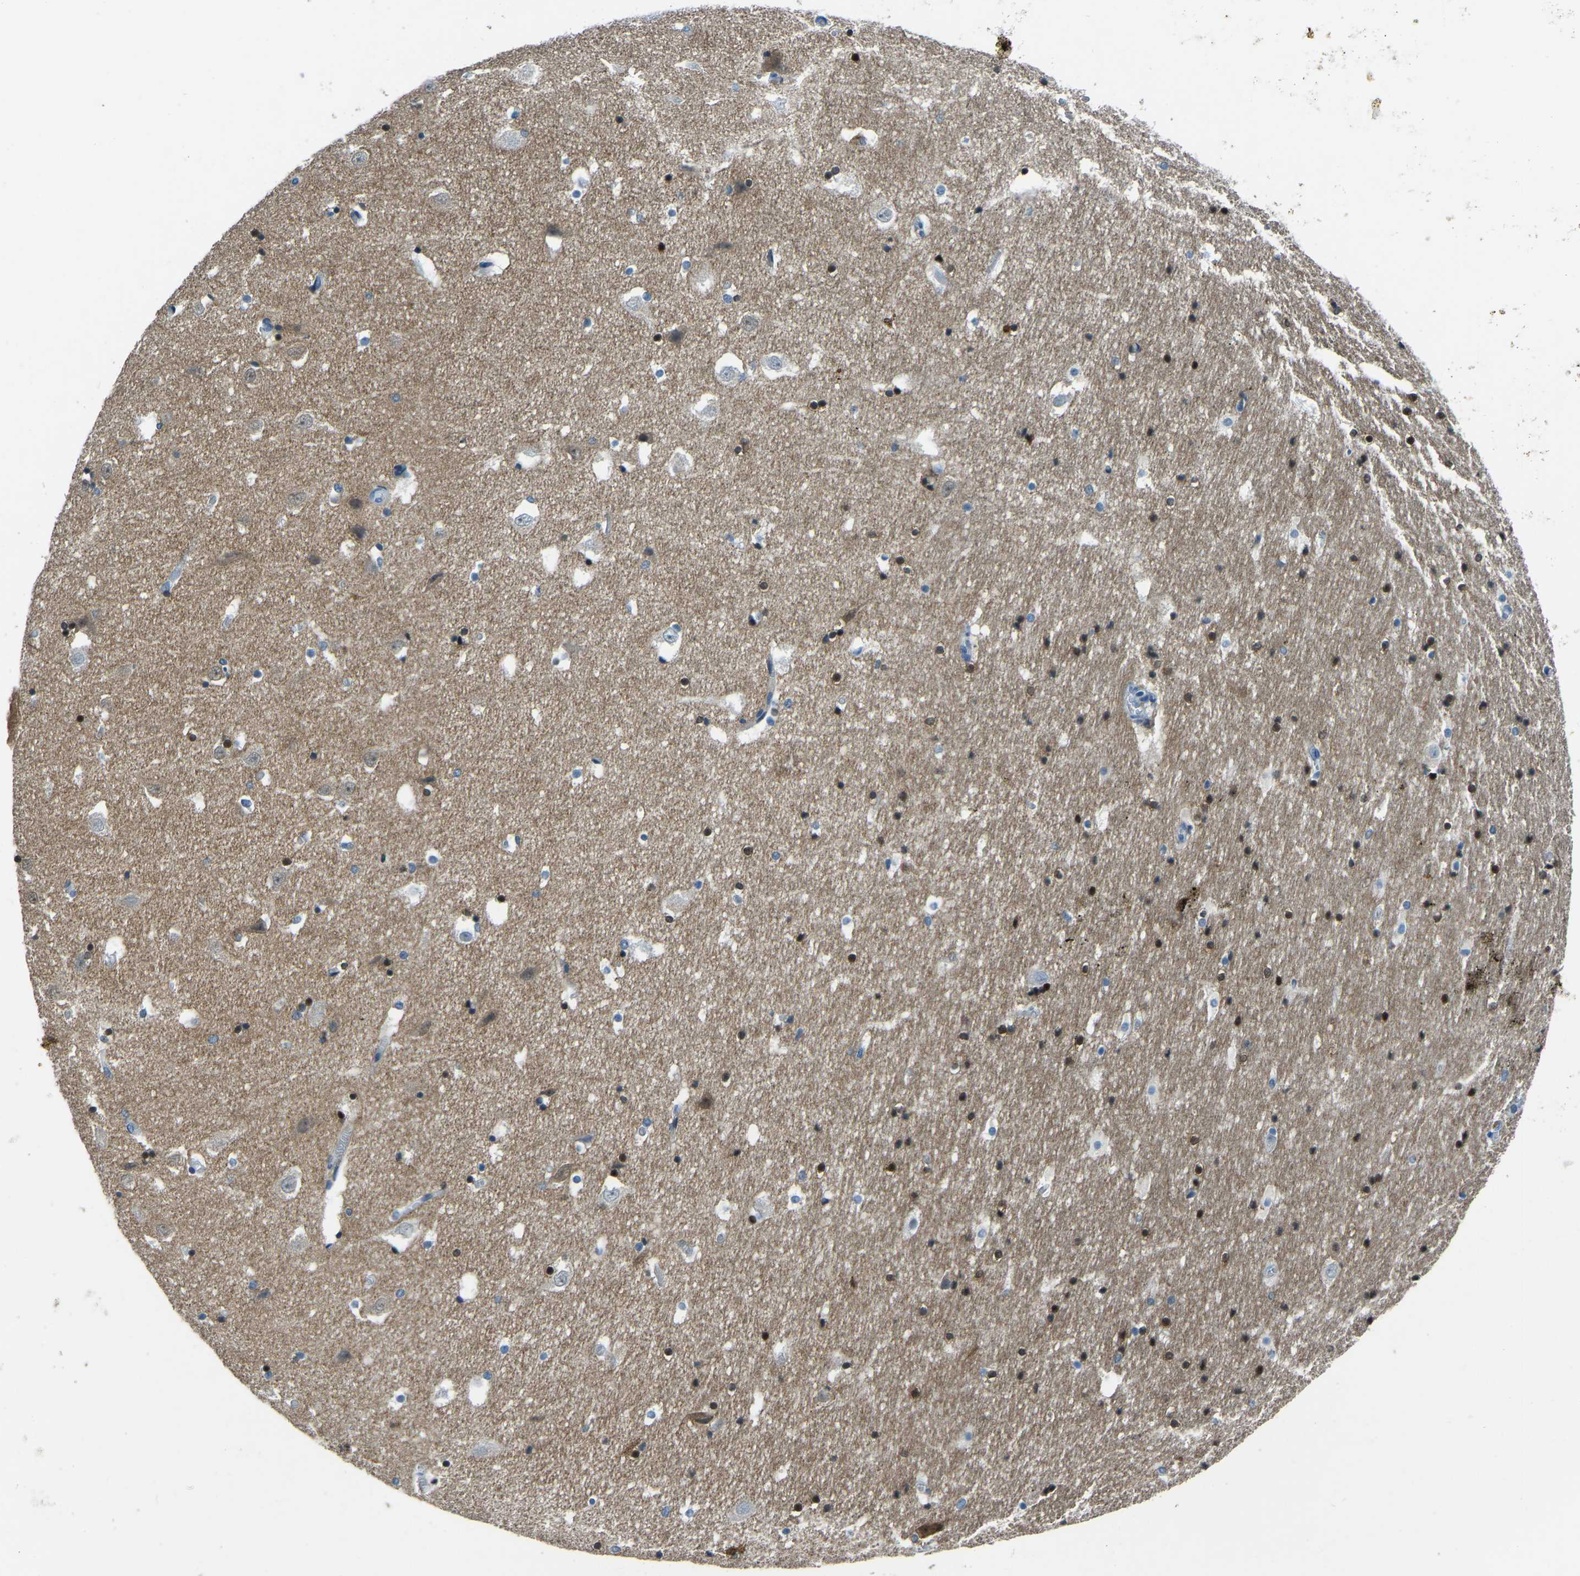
{"staining": {"intensity": "strong", "quantity": "<25%", "location": "nuclear"}, "tissue": "hippocampus", "cell_type": "Glial cells", "image_type": "normal", "snomed": [{"axis": "morphology", "description": "Normal tissue, NOS"}, {"axis": "topography", "description": "Hippocampus"}], "caption": "A brown stain labels strong nuclear expression of a protein in glial cells of unremarkable hippocampus. (DAB (3,3'-diaminobenzidine) IHC with brightfield microscopy, high magnification).", "gene": "XIRP1", "patient": {"sex": "male", "age": 45}}